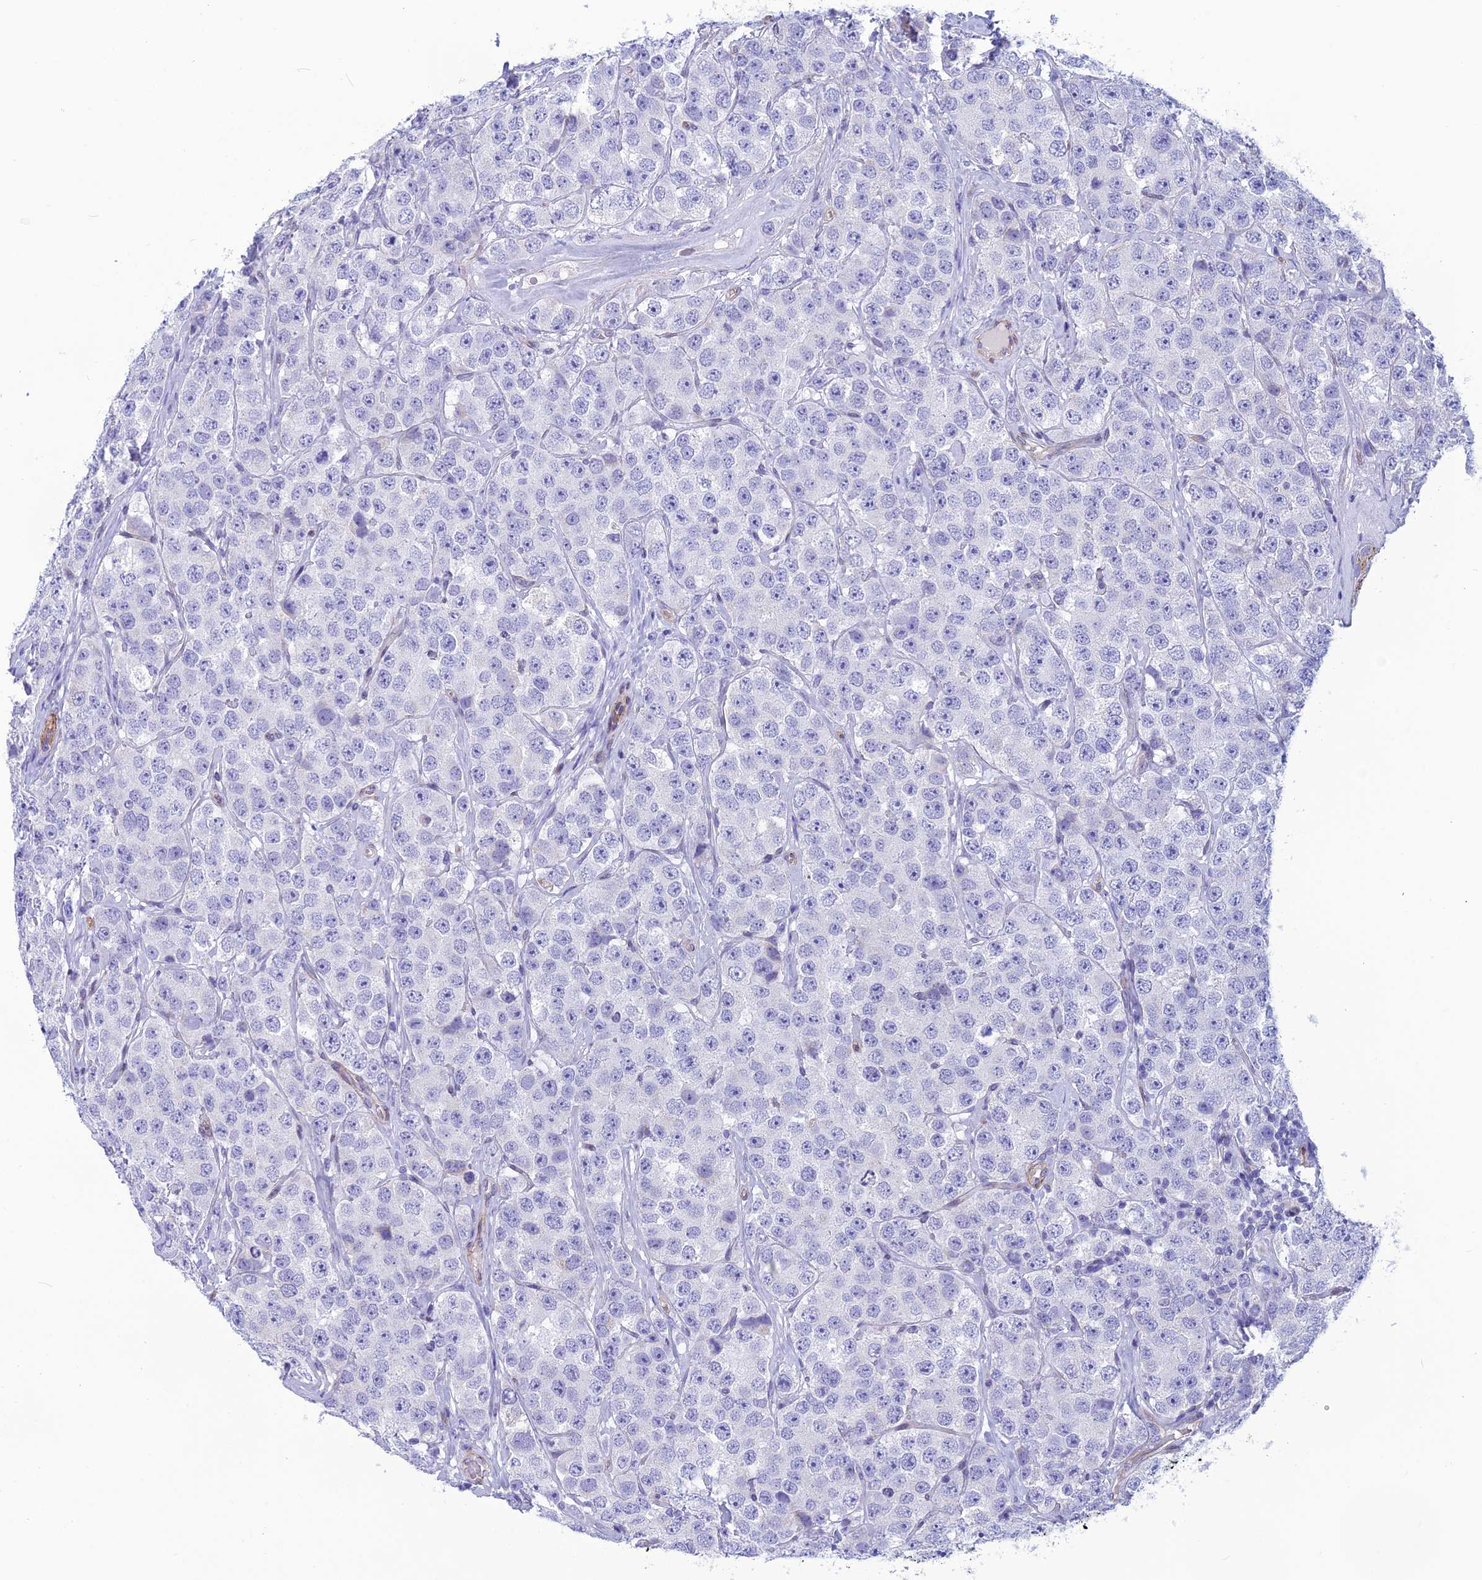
{"staining": {"intensity": "negative", "quantity": "none", "location": "none"}, "tissue": "testis cancer", "cell_type": "Tumor cells", "image_type": "cancer", "snomed": [{"axis": "morphology", "description": "Seminoma, NOS"}, {"axis": "topography", "description": "Testis"}], "caption": "Testis cancer was stained to show a protein in brown. There is no significant positivity in tumor cells.", "gene": "POMGNT1", "patient": {"sex": "male", "age": 28}}